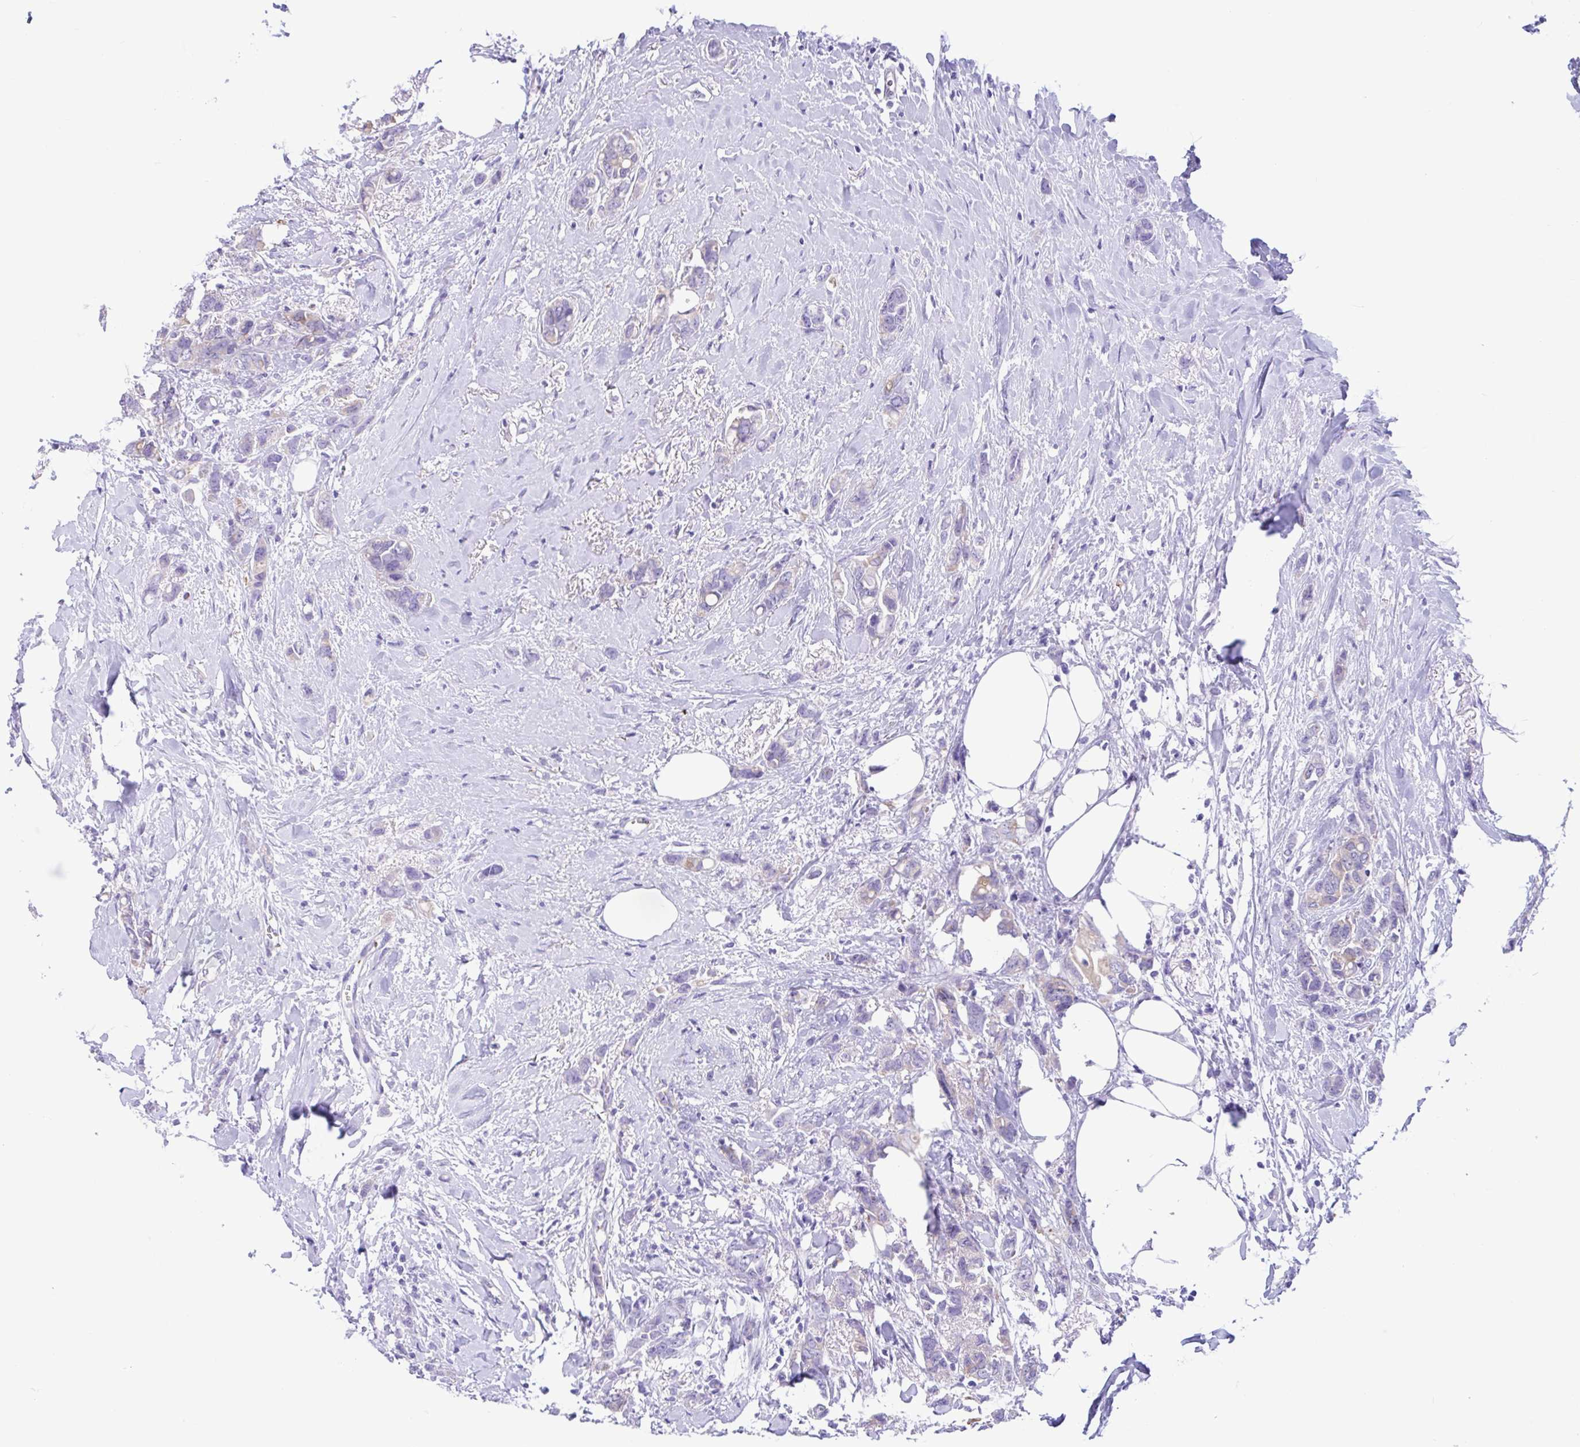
{"staining": {"intensity": "negative", "quantity": "none", "location": "none"}, "tissue": "breast cancer", "cell_type": "Tumor cells", "image_type": "cancer", "snomed": [{"axis": "morphology", "description": "Lobular carcinoma"}, {"axis": "topography", "description": "Breast"}], "caption": "Tumor cells show no significant protein positivity in lobular carcinoma (breast).", "gene": "TMEM79", "patient": {"sex": "female", "age": 91}}